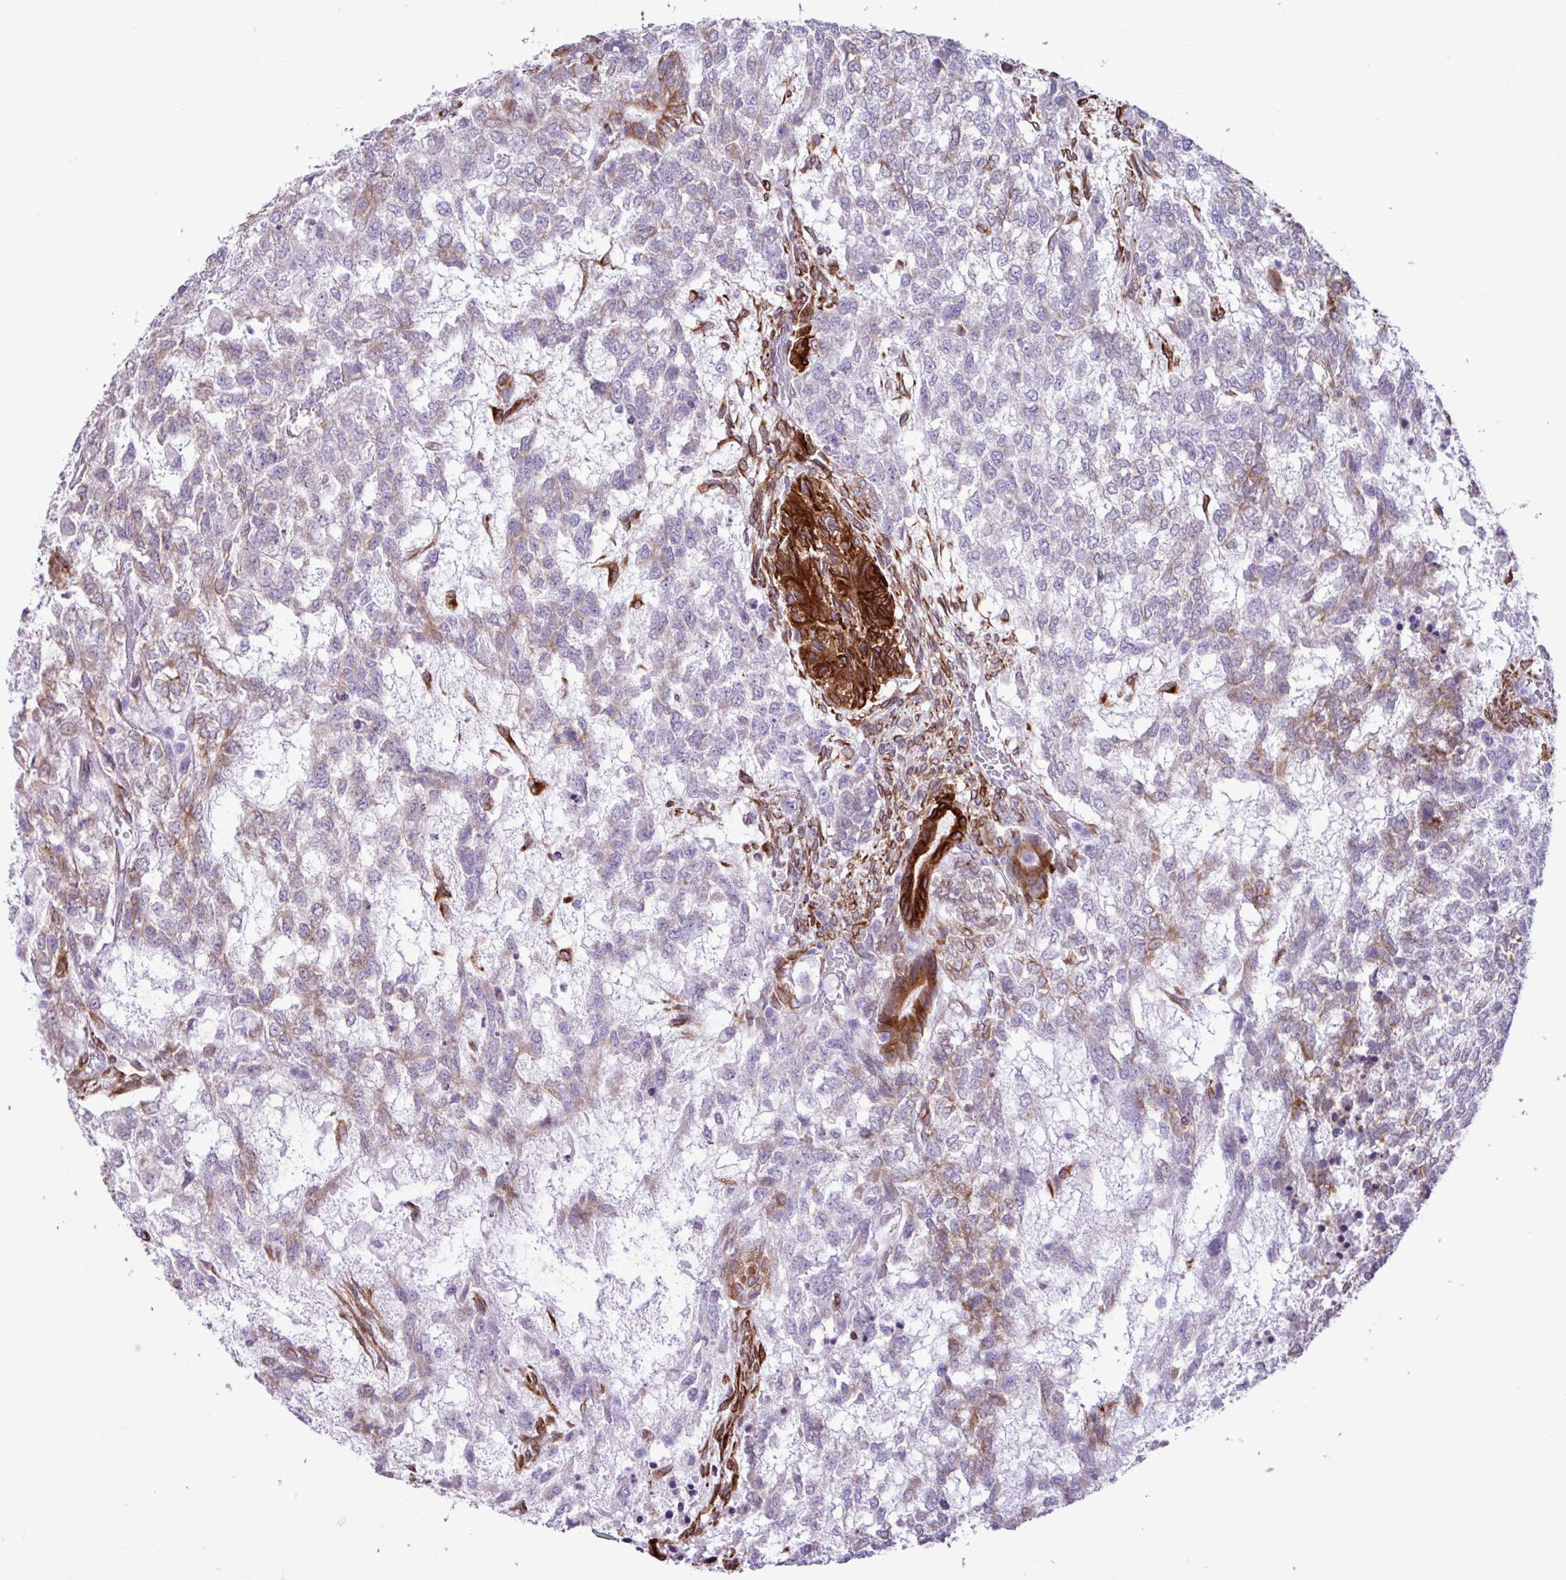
{"staining": {"intensity": "weak", "quantity": "25%-75%", "location": "cytoplasmic/membranous"}, "tissue": "testis cancer", "cell_type": "Tumor cells", "image_type": "cancer", "snomed": [{"axis": "morphology", "description": "Carcinoma, Embryonal, NOS"}, {"axis": "topography", "description": "Testis"}], "caption": "A brown stain highlights weak cytoplasmic/membranous staining of a protein in testis cancer tumor cells.", "gene": "SLC38A1", "patient": {"sex": "male", "age": 23}}